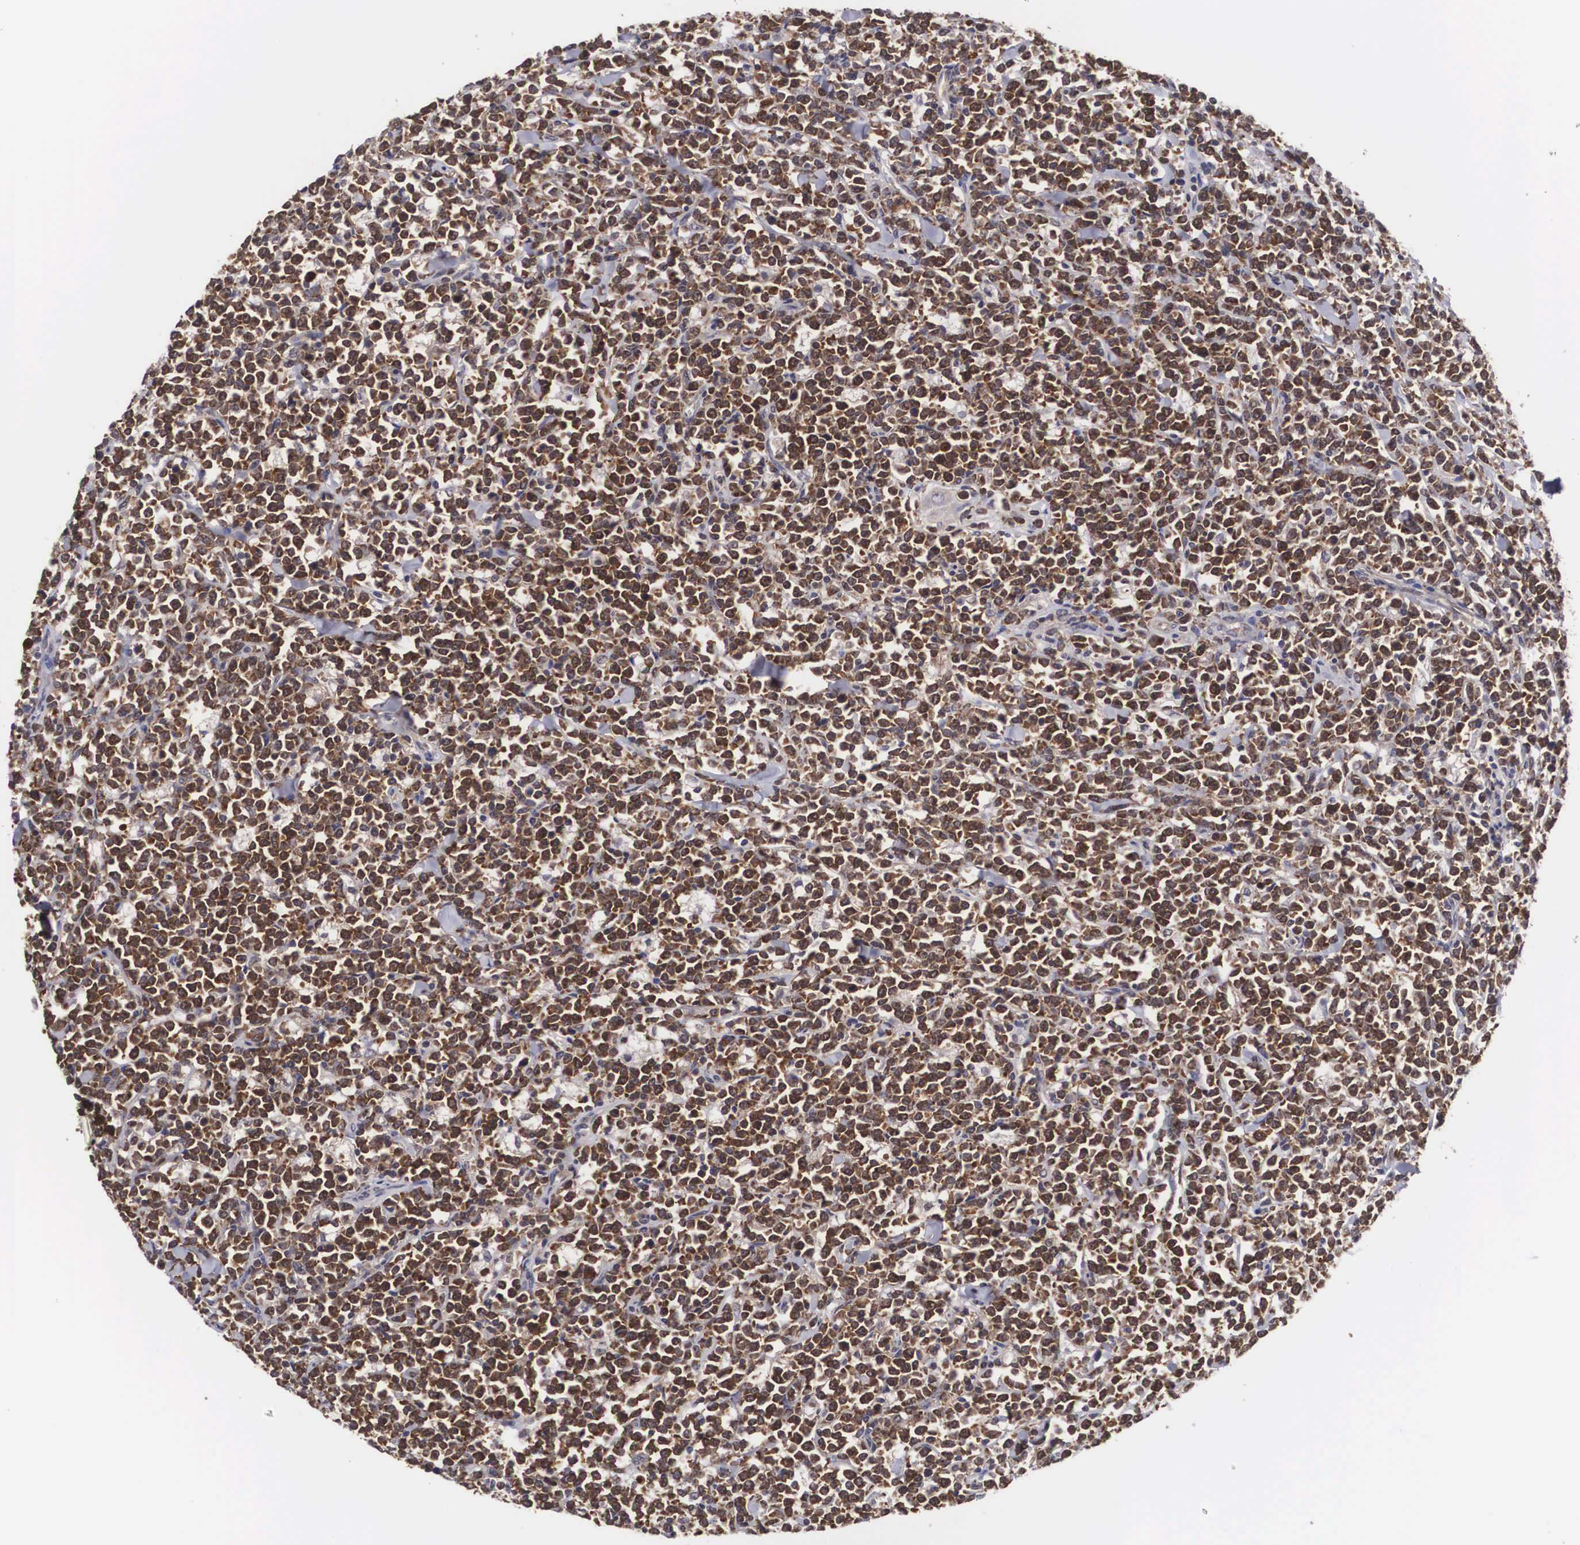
{"staining": {"intensity": "strong", "quantity": ">75%", "location": "cytoplasmic/membranous,nuclear"}, "tissue": "lymphoma", "cell_type": "Tumor cells", "image_type": "cancer", "snomed": [{"axis": "morphology", "description": "Malignant lymphoma, non-Hodgkin's type, High grade"}, {"axis": "topography", "description": "Small intestine"}, {"axis": "topography", "description": "Colon"}], "caption": "This histopathology image reveals immunohistochemistry staining of lymphoma, with high strong cytoplasmic/membranous and nuclear positivity in approximately >75% of tumor cells.", "gene": "ADSL", "patient": {"sex": "male", "age": 8}}